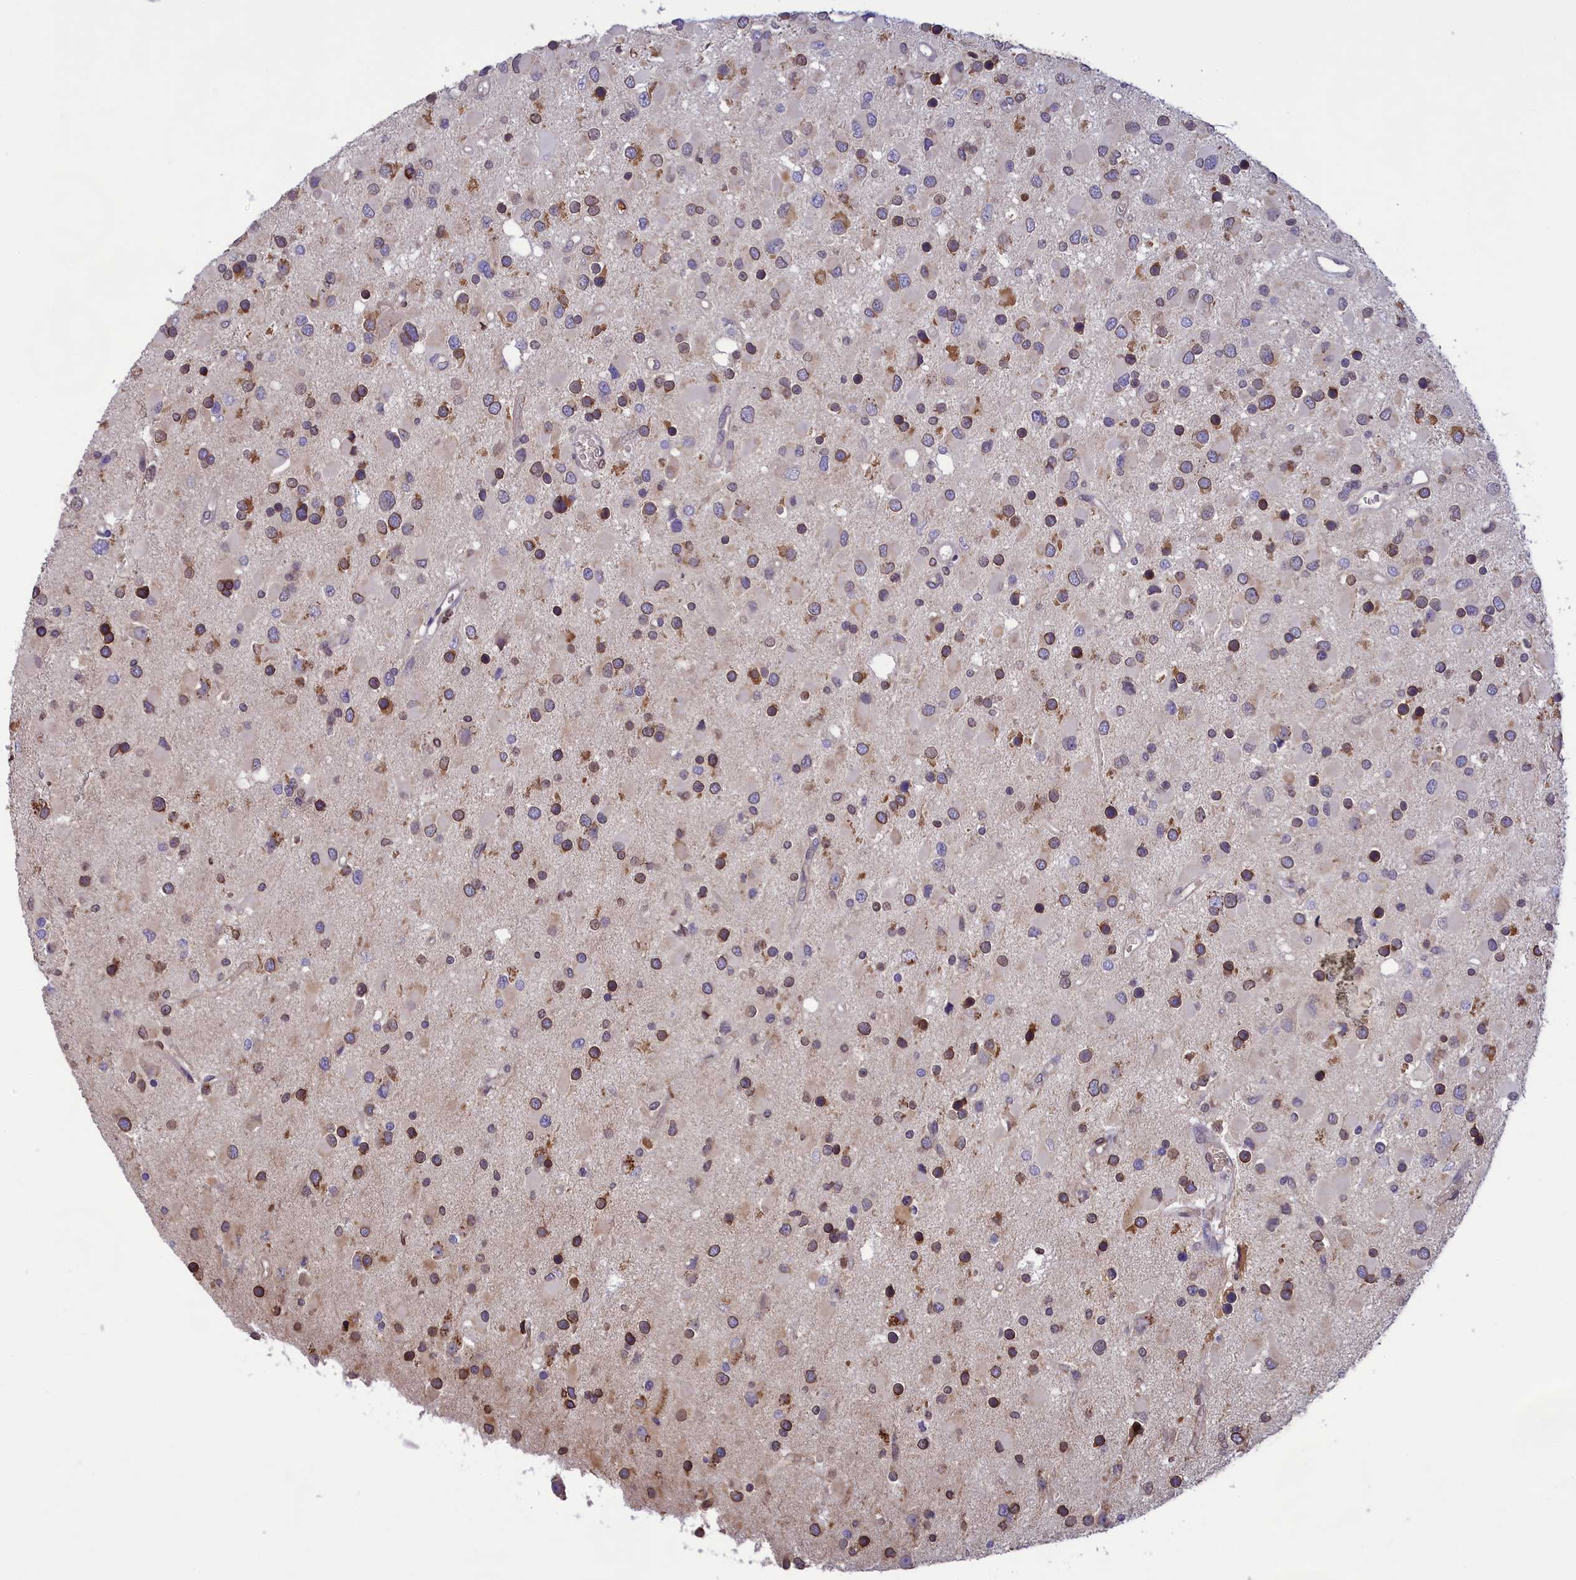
{"staining": {"intensity": "weak", "quantity": "25%-75%", "location": "cytoplasmic/membranous"}, "tissue": "glioma", "cell_type": "Tumor cells", "image_type": "cancer", "snomed": [{"axis": "morphology", "description": "Glioma, malignant, High grade"}, {"axis": "topography", "description": "Brain"}], "caption": "DAB immunohistochemical staining of high-grade glioma (malignant) demonstrates weak cytoplasmic/membranous protein expression in about 25%-75% of tumor cells.", "gene": "PKHD1L1", "patient": {"sex": "male", "age": 53}}